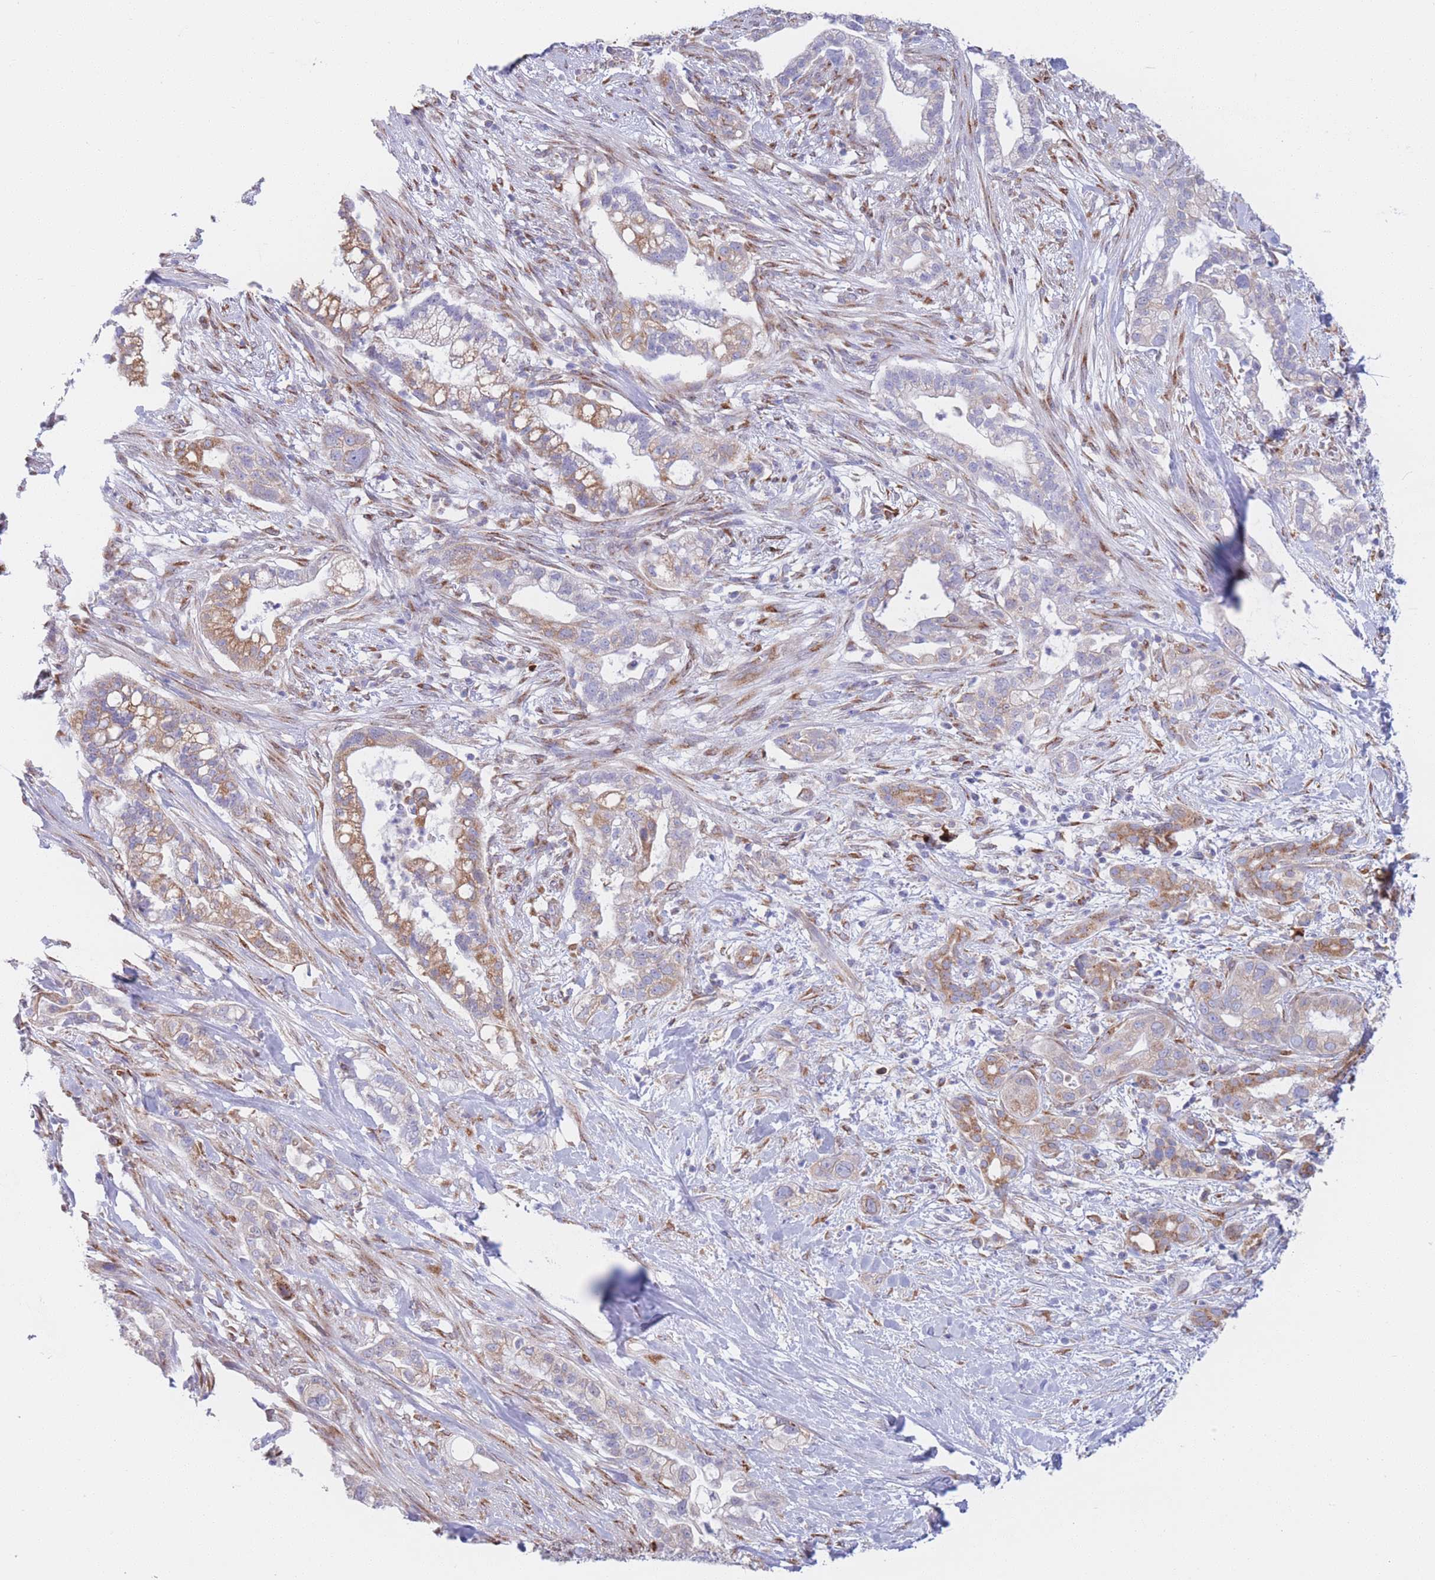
{"staining": {"intensity": "moderate", "quantity": "25%-75%", "location": "cytoplasmic/membranous"}, "tissue": "pancreatic cancer", "cell_type": "Tumor cells", "image_type": "cancer", "snomed": [{"axis": "morphology", "description": "Adenocarcinoma, NOS"}, {"axis": "topography", "description": "Pancreas"}], "caption": "High-magnification brightfield microscopy of pancreatic cancer stained with DAB (brown) and counterstained with hematoxylin (blue). tumor cells exhibit moderate cytoplasmic/membranous positivity is present in about25%-75% of cells. The staining was performed using DAB to visualize the protein expression in brown, while the nuclei were stained in blue with hematoxylin (Magnification: 20x).", "gene": "MRPL30", "patient": {"sex": "male", "age": 44}}